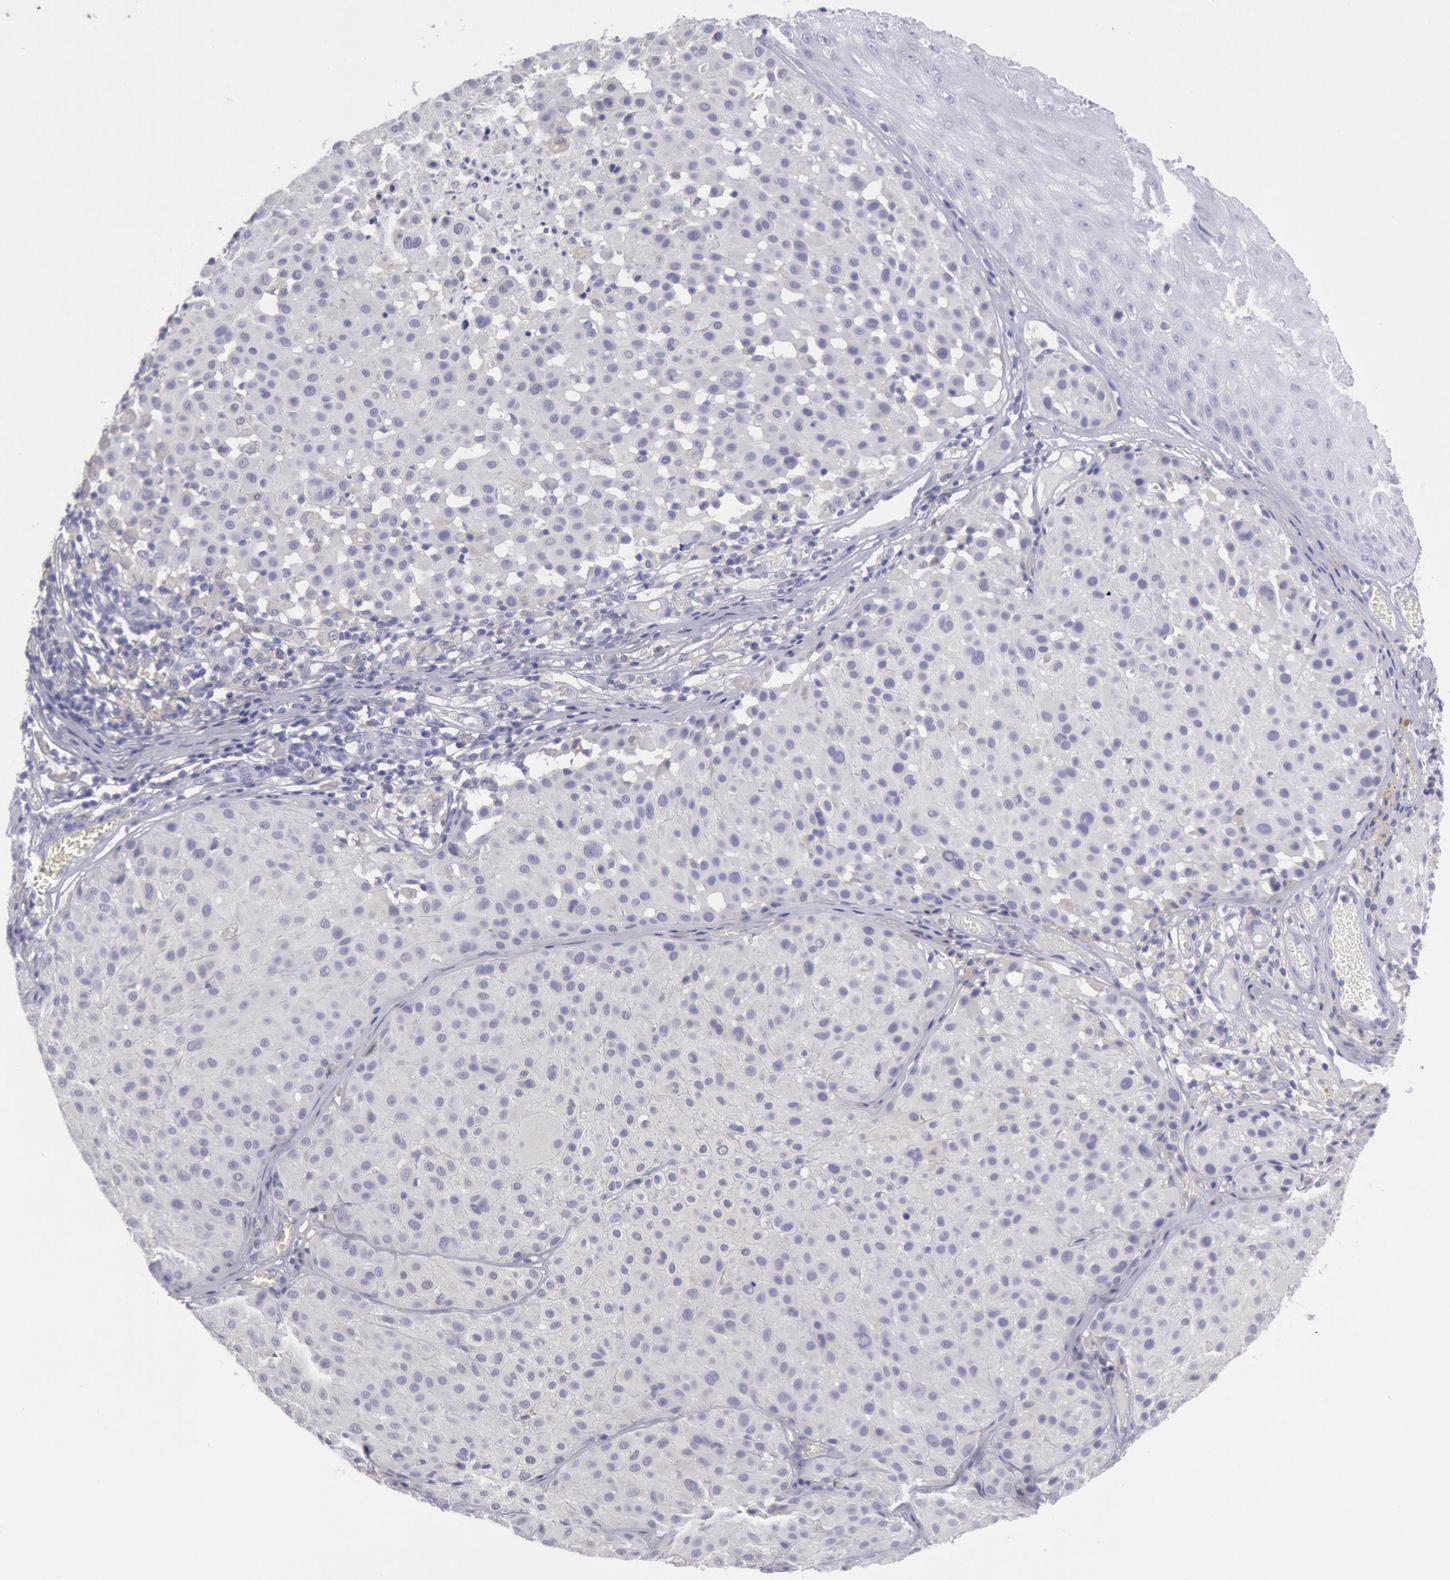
{"staining": {"intensity": "negative", "quantity": "none", "location": "none"}, "tissue": "melanoma", "cell_type": "Tumor cells", "image_type": "cancer", "snomed": [{"axis": "morphology", "description": "Malignant melanoma, NOS"}, {"axis": "topography", "description": "Skin"}], "caption": "An immunohistochemistry histopathology image of malignant melanoma is shown. There is no staining in tumor cells of malignant melanoma. (Stains: DAB (3,3'-diaminobenzidine) immunohistochemistry (IHC) with hematoxylin counter stain, Microscopy: brightfield microscopy at high magnification).", "gene": "MYH7", "patient": {"sex": "male", "age": 36}}